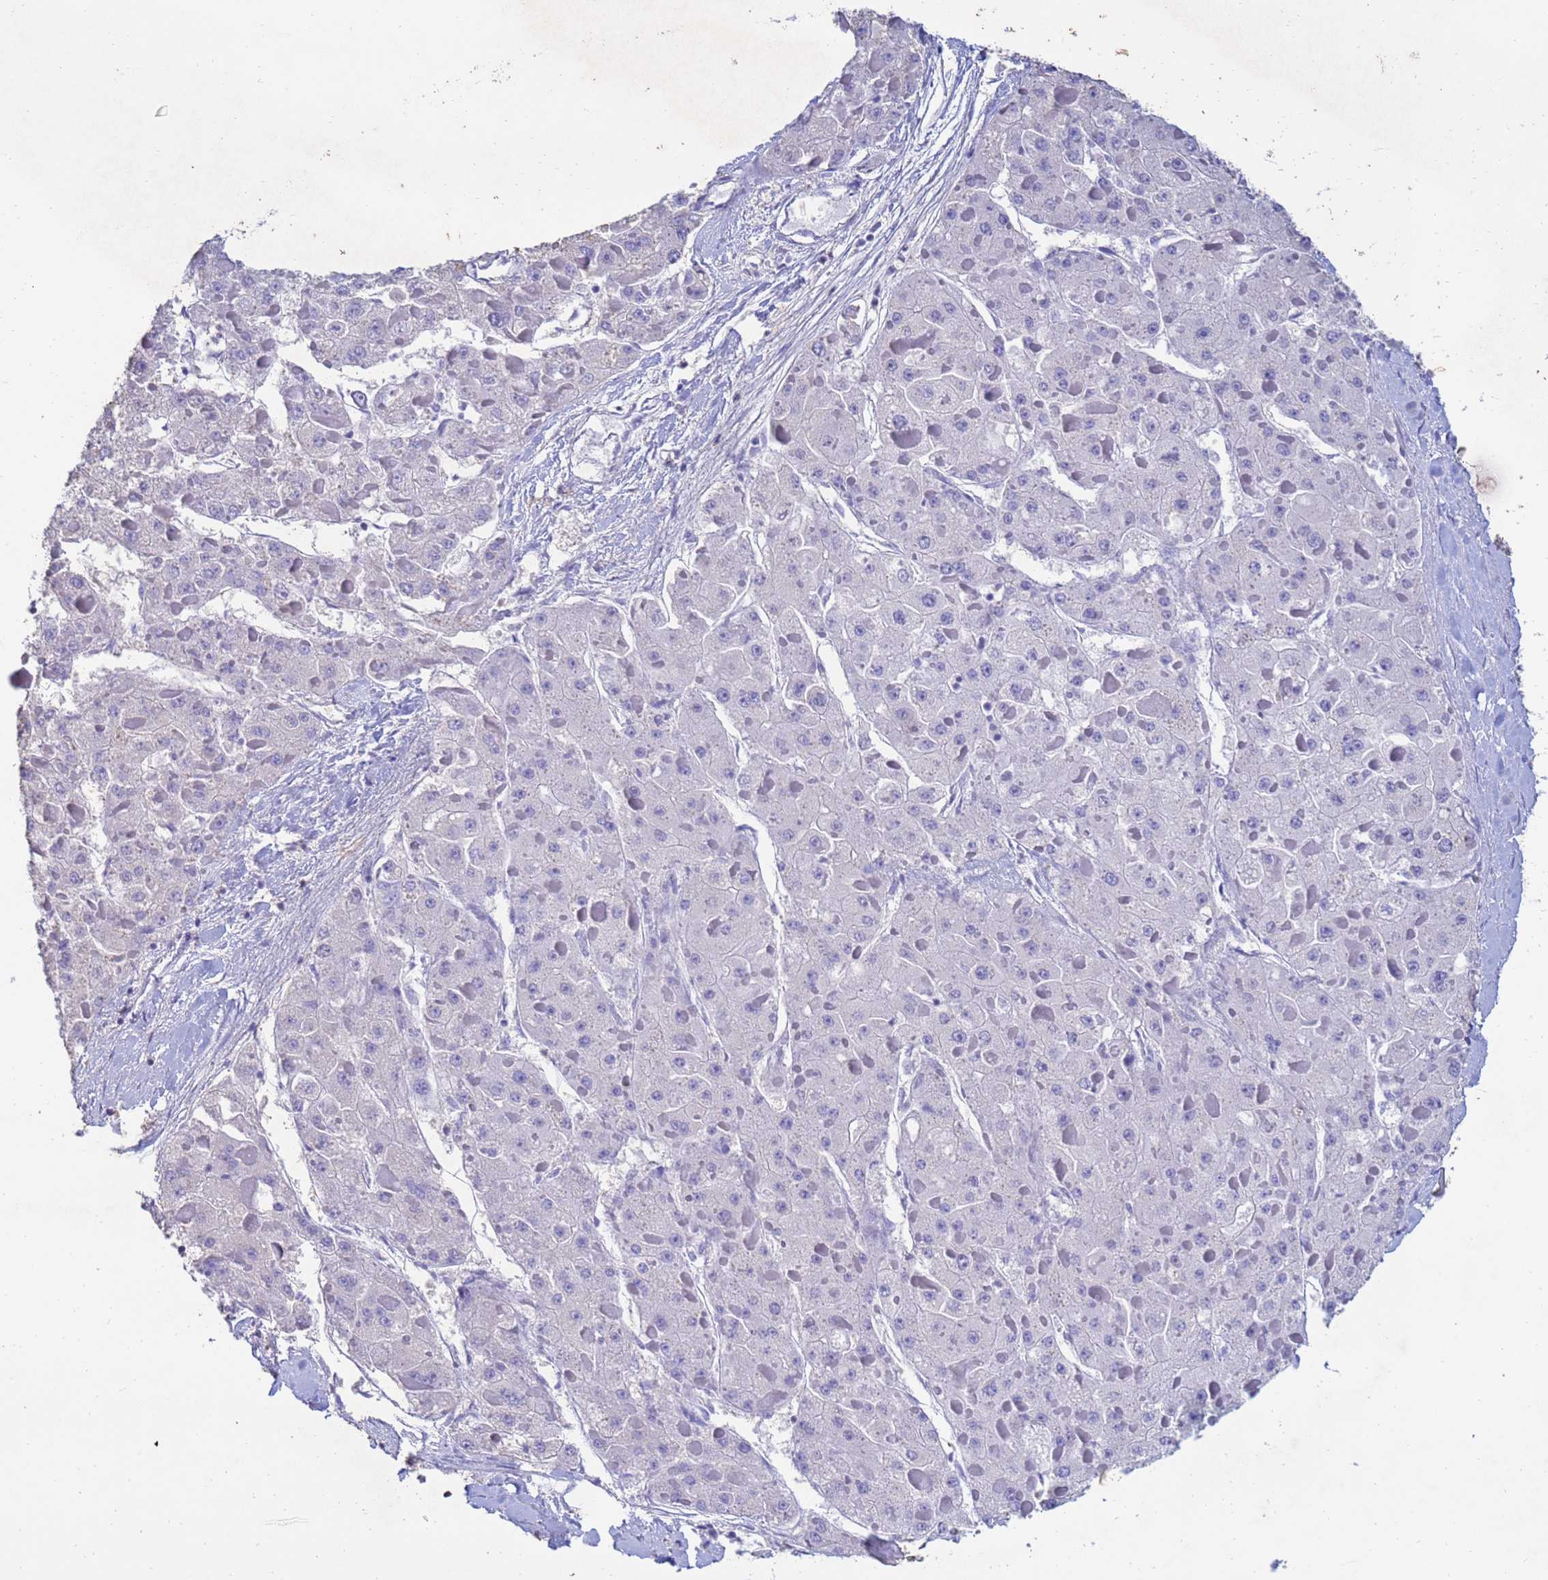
{"staining": {"intensity": "negative", "quantity": "none", "location": "none"}, "tissue": "liver cancer", "cell_type": "Tumor cells", "image_type": "cancer", "snomed": [{"axis": "morphology", "description": "Carcinoma, Hepatocellular, NOS"}, {"axis": "topography", "description": "Liver"}], "caption": "Photomicrograph shows no significant protein positivity in tumor cells of liver cancer. Nuclei are stained in blue.", "gene": "CSTB", "patient": {"sex": "female", "age": 73}}